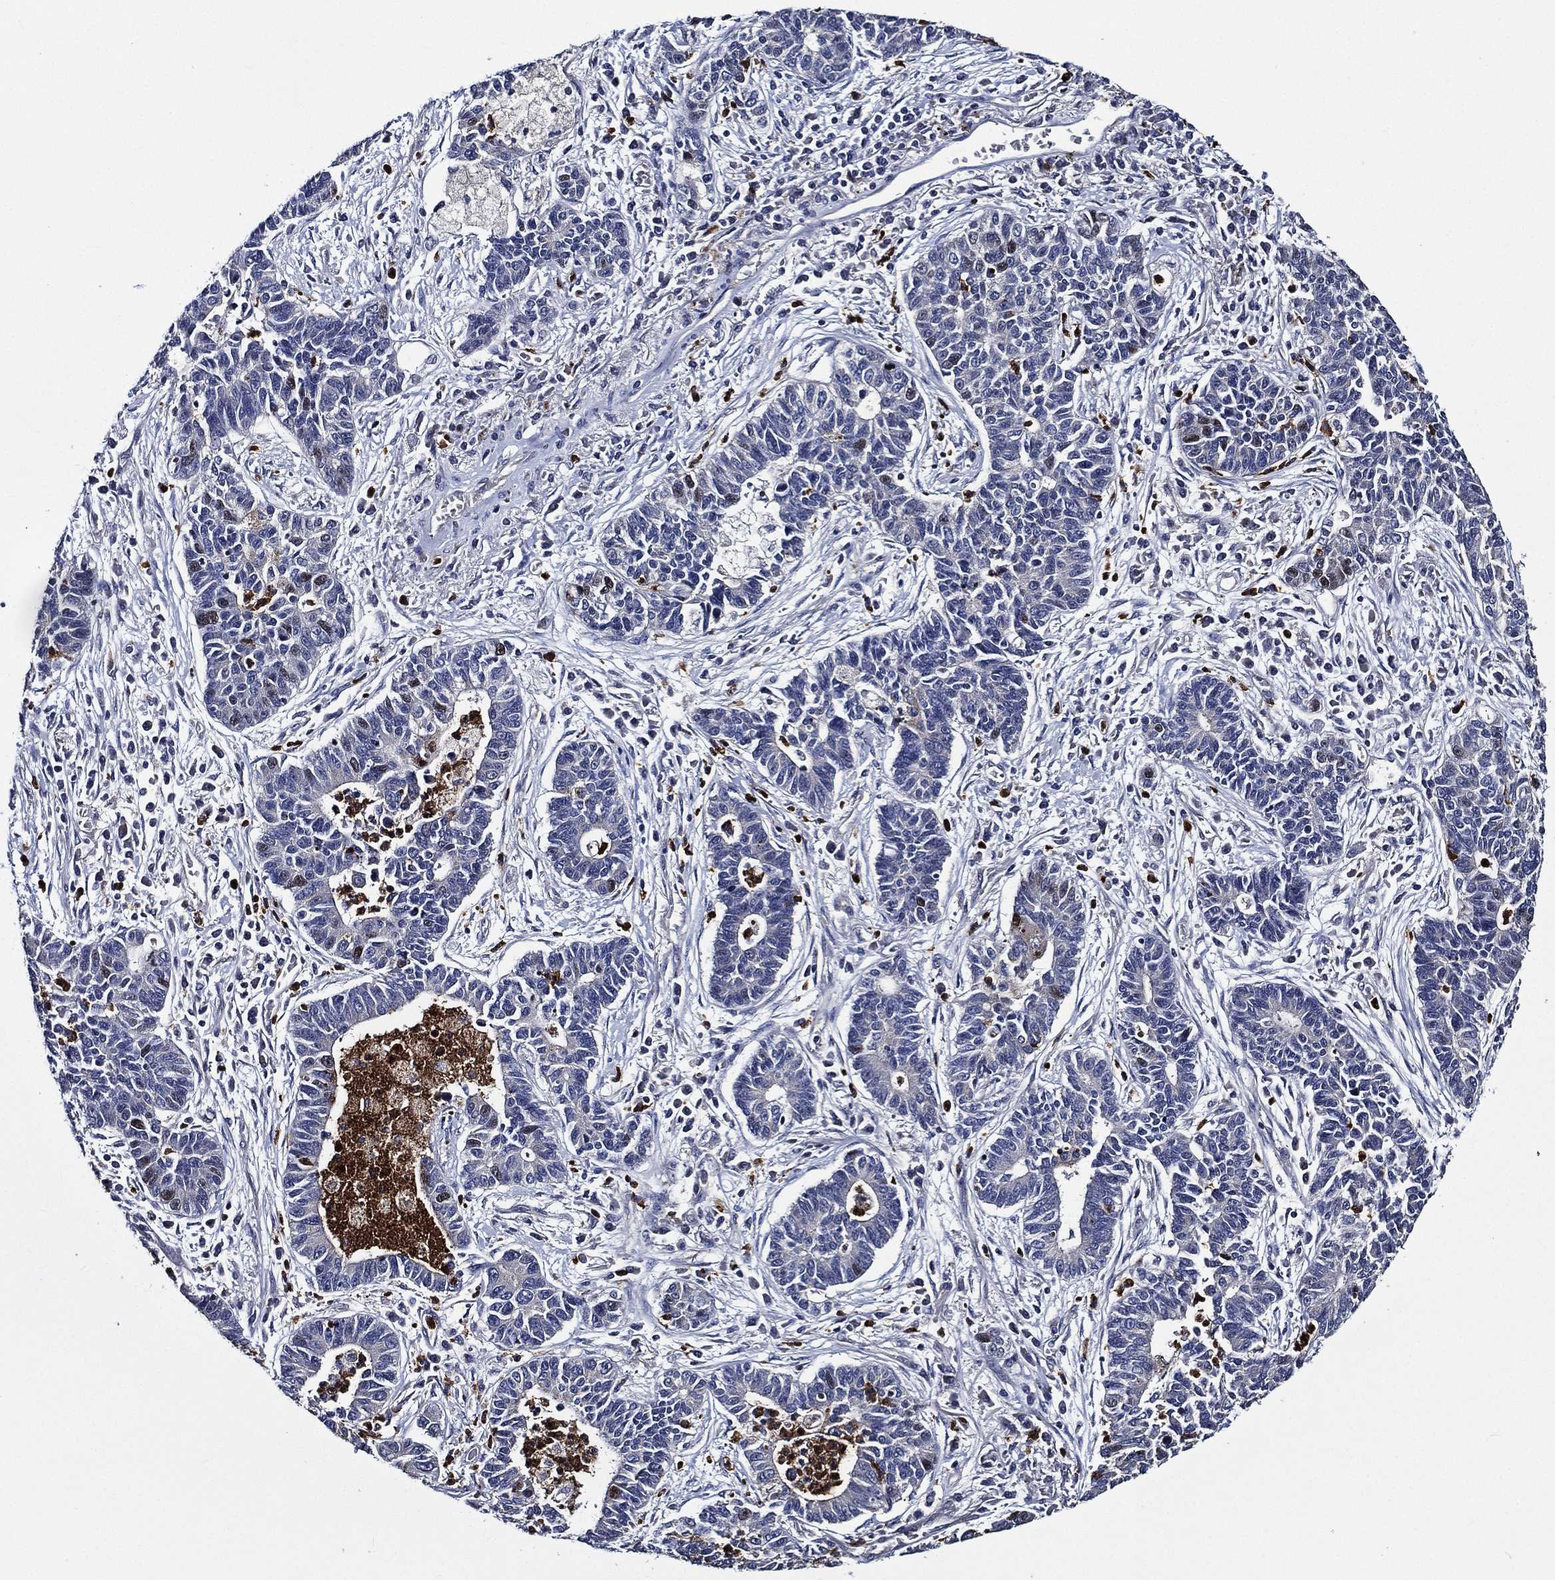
{"staining": {"intensity": "negative", "quantity": "none", "location": "none"}, "tissue": "lung cancer", "cell_type": "Tumor cells", "image_type": "cancer", "snomed": [{"axis": "morphology", "description": "Adenocarcinoma, NOS"}, {"axis": "topography", "description": "Lung"}], "caption": "An immunohistochemistry histopathology image of lung cancer is shown. There is no staining in tumor cells of lung cancer.", "gene": "KIF20B", "patient": {"sex": "female", "age": 57}}